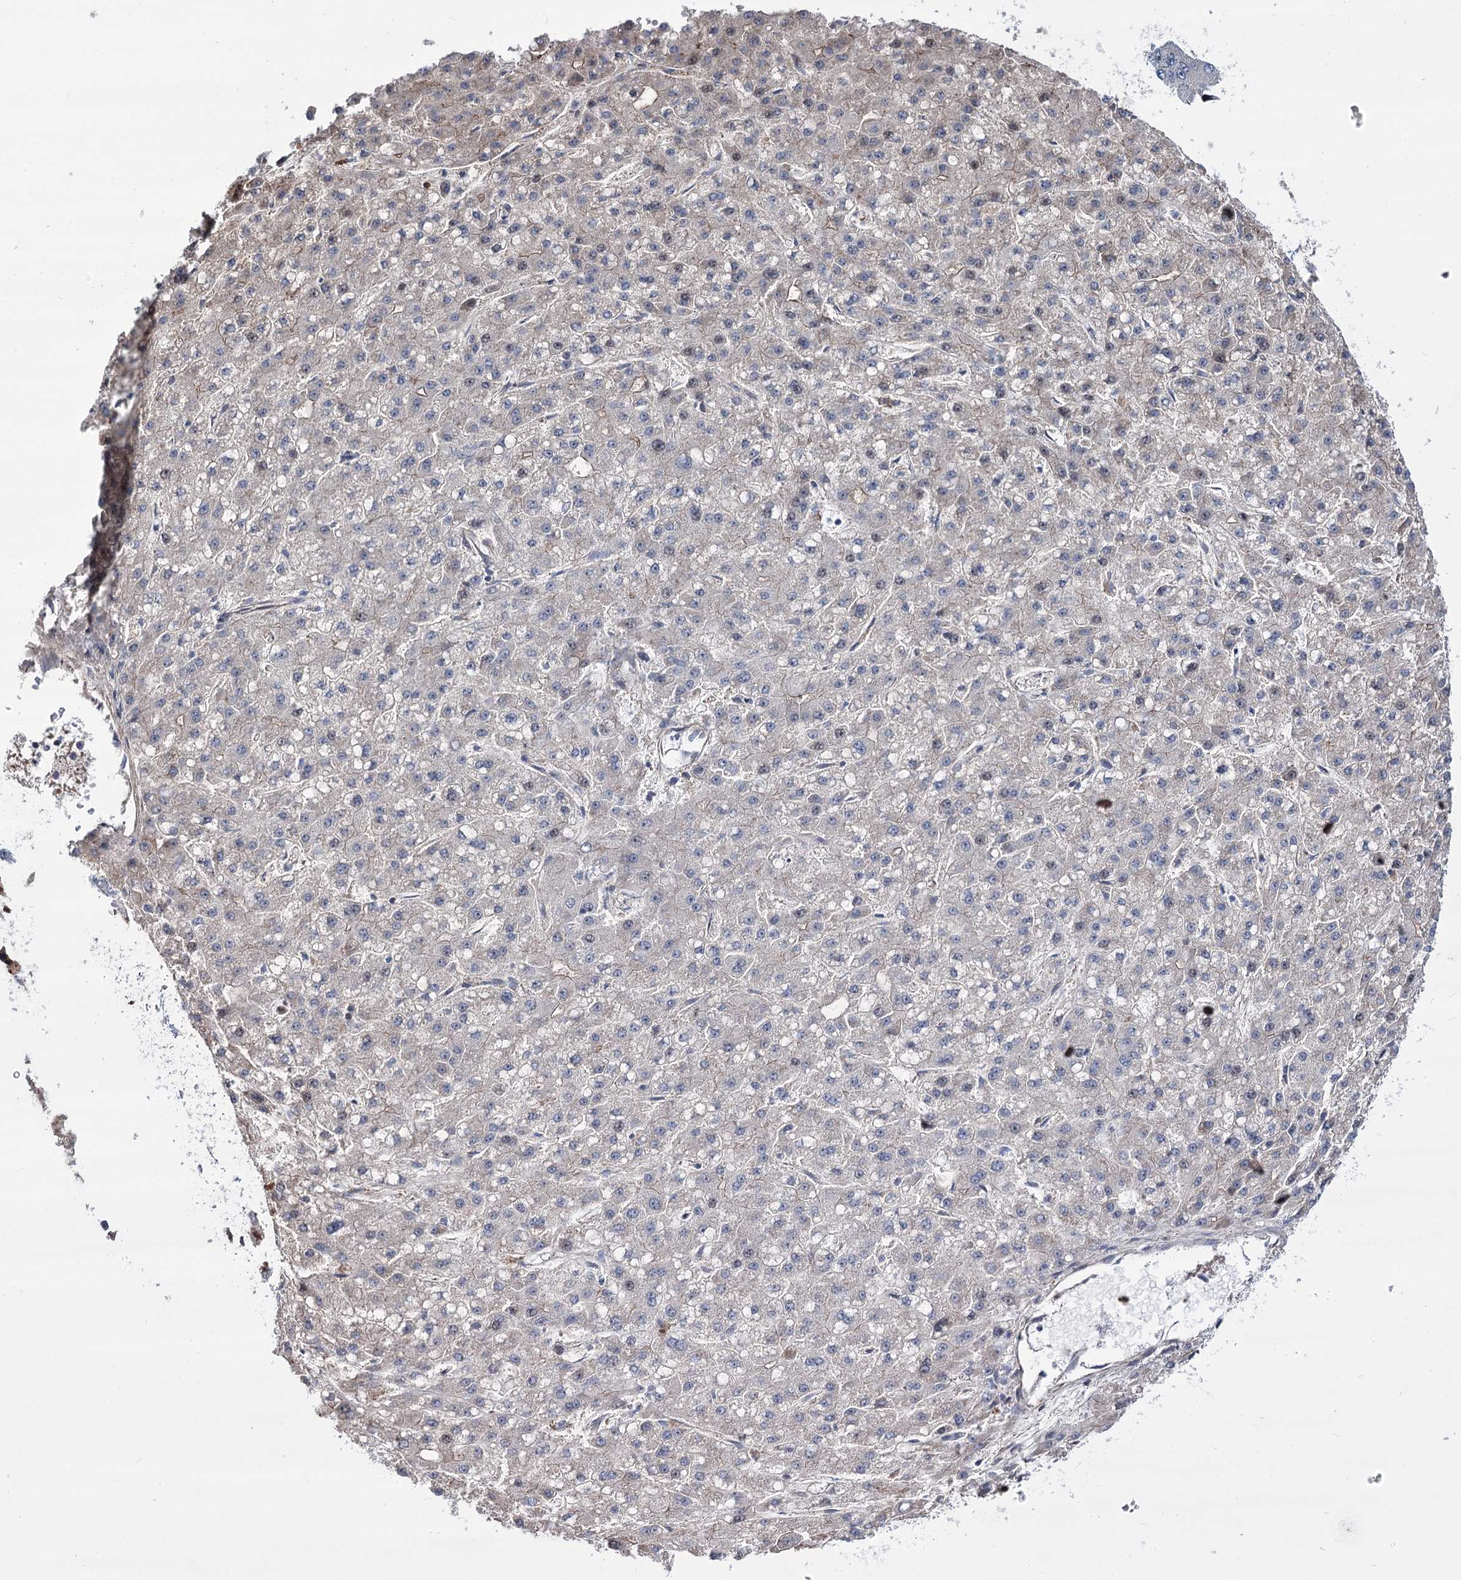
{"staining": {"intensity": "weak", "quantity": "25%-75%", "location": "cytoplasmic/membranous"}, "tissue": "liver cancer", "cell_type": "Tumor cells", "image_type": "cancer", "snomed": [{"axis": "morphology", "description": "Carcinoma, Hepatocellular, NOS"}, {"axis": "topography", "description": "Liver"}], "caption": "A low amount of weak cytoplasmic/membranous staining is present in approximately 25%-75% of tumor cells in liver cancer (hepatocellular carcinoma) tissue.", "gene": "CHMP7", "patient": {"sex": "male", "age": 67}}